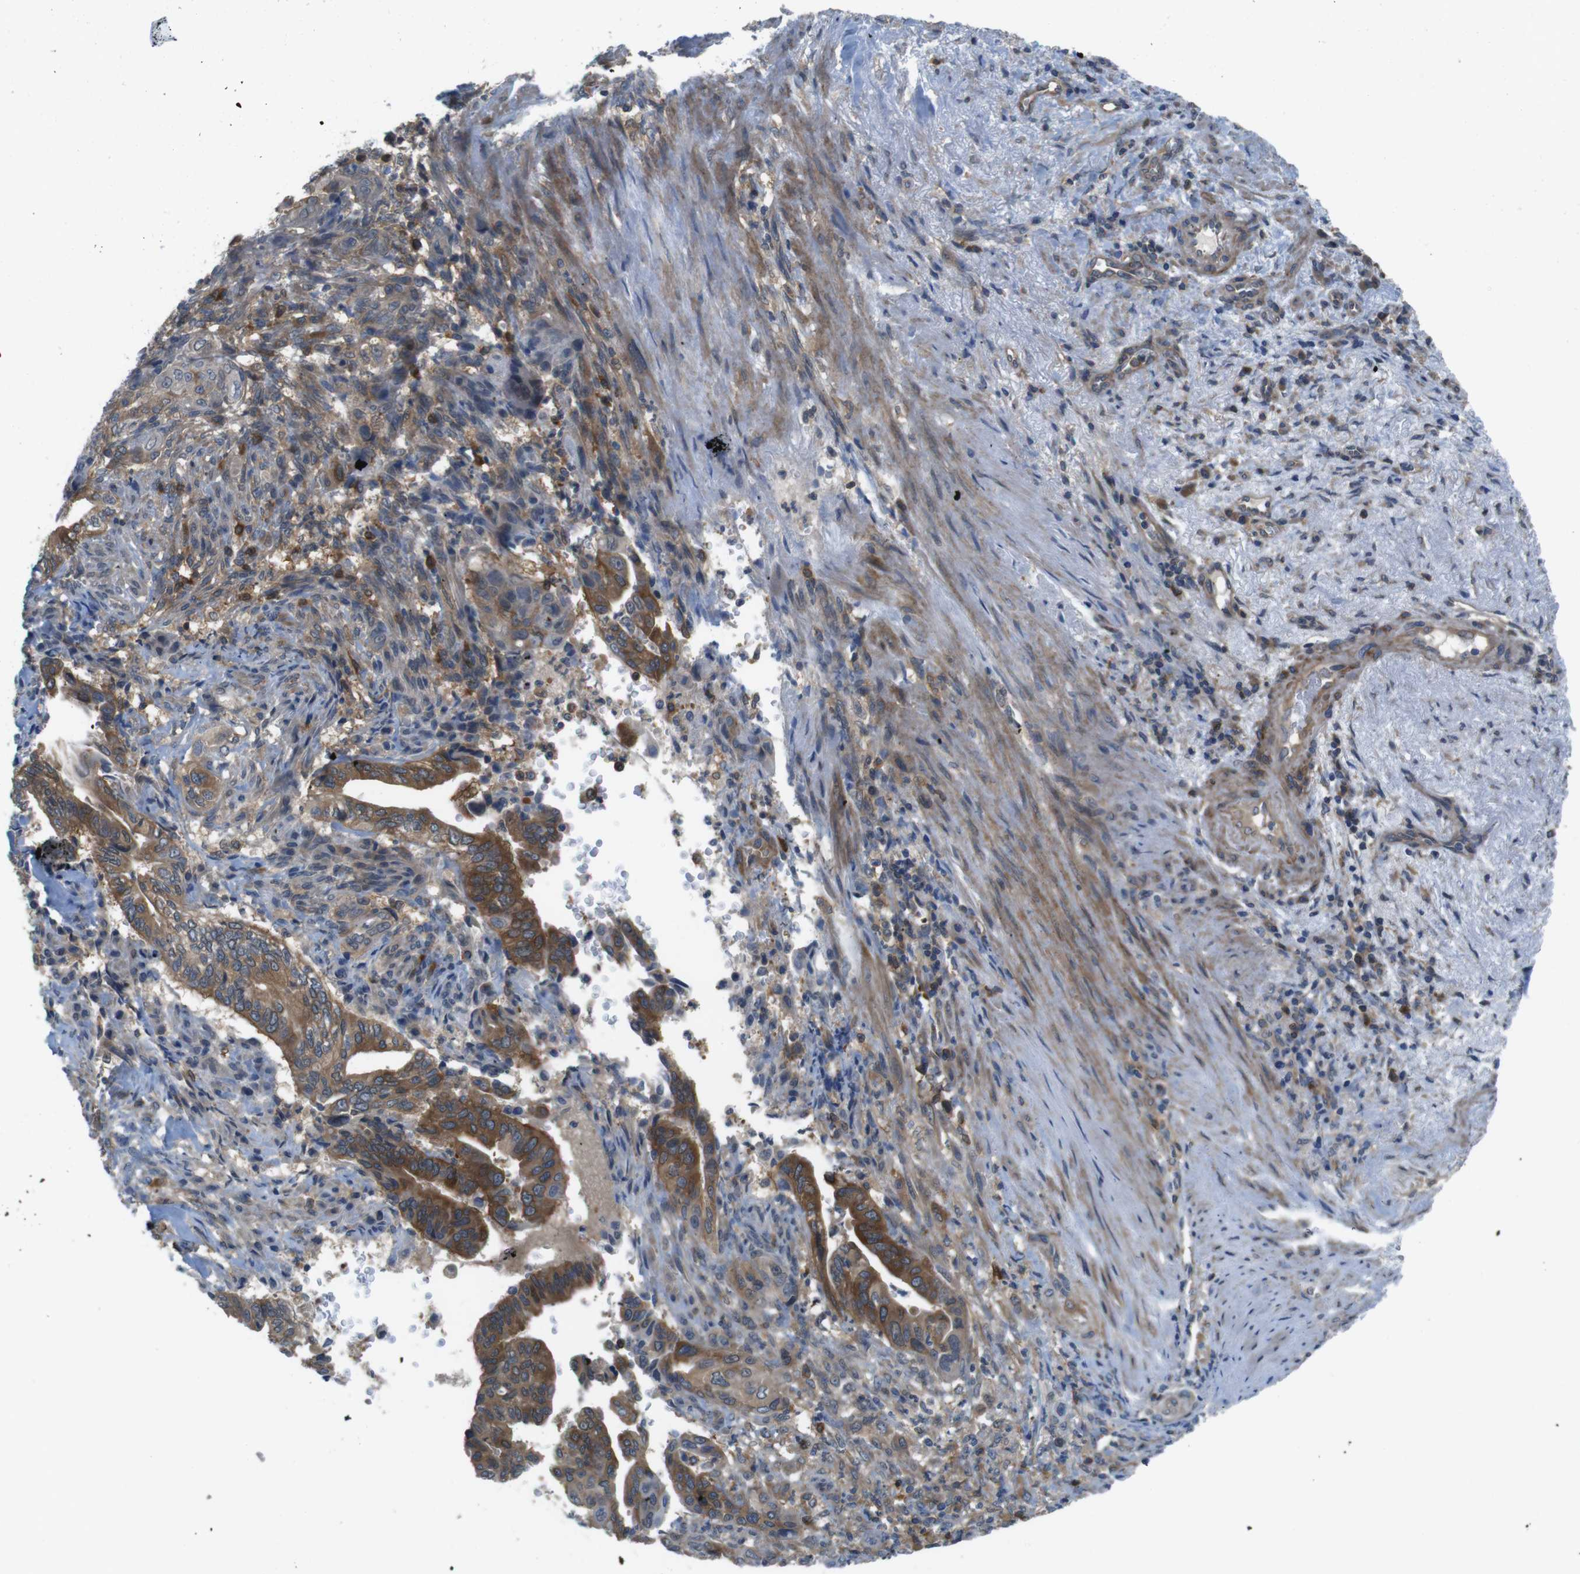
{"staining": {"intensity": "strong", "quantity": ">75%", "location": "cytoplasmic/membranous"}, "tissue": "liver cancer", "cell_type": "Tumor cells", "image_type": "cancer", "snomed": [{"axis": "morphology", "description": "Cholangiocarcinoma"}, {"axis": "topography", "description": "Liver"}], "caption": "This is an image of immunohistochemistry staining of liver cholangiocarcinoma, which shows strong expression in the cytoplasmic/membranous of tumor cells.", "gene": "MTHFD1", "patient": {"sex": "female", "age": 67}}